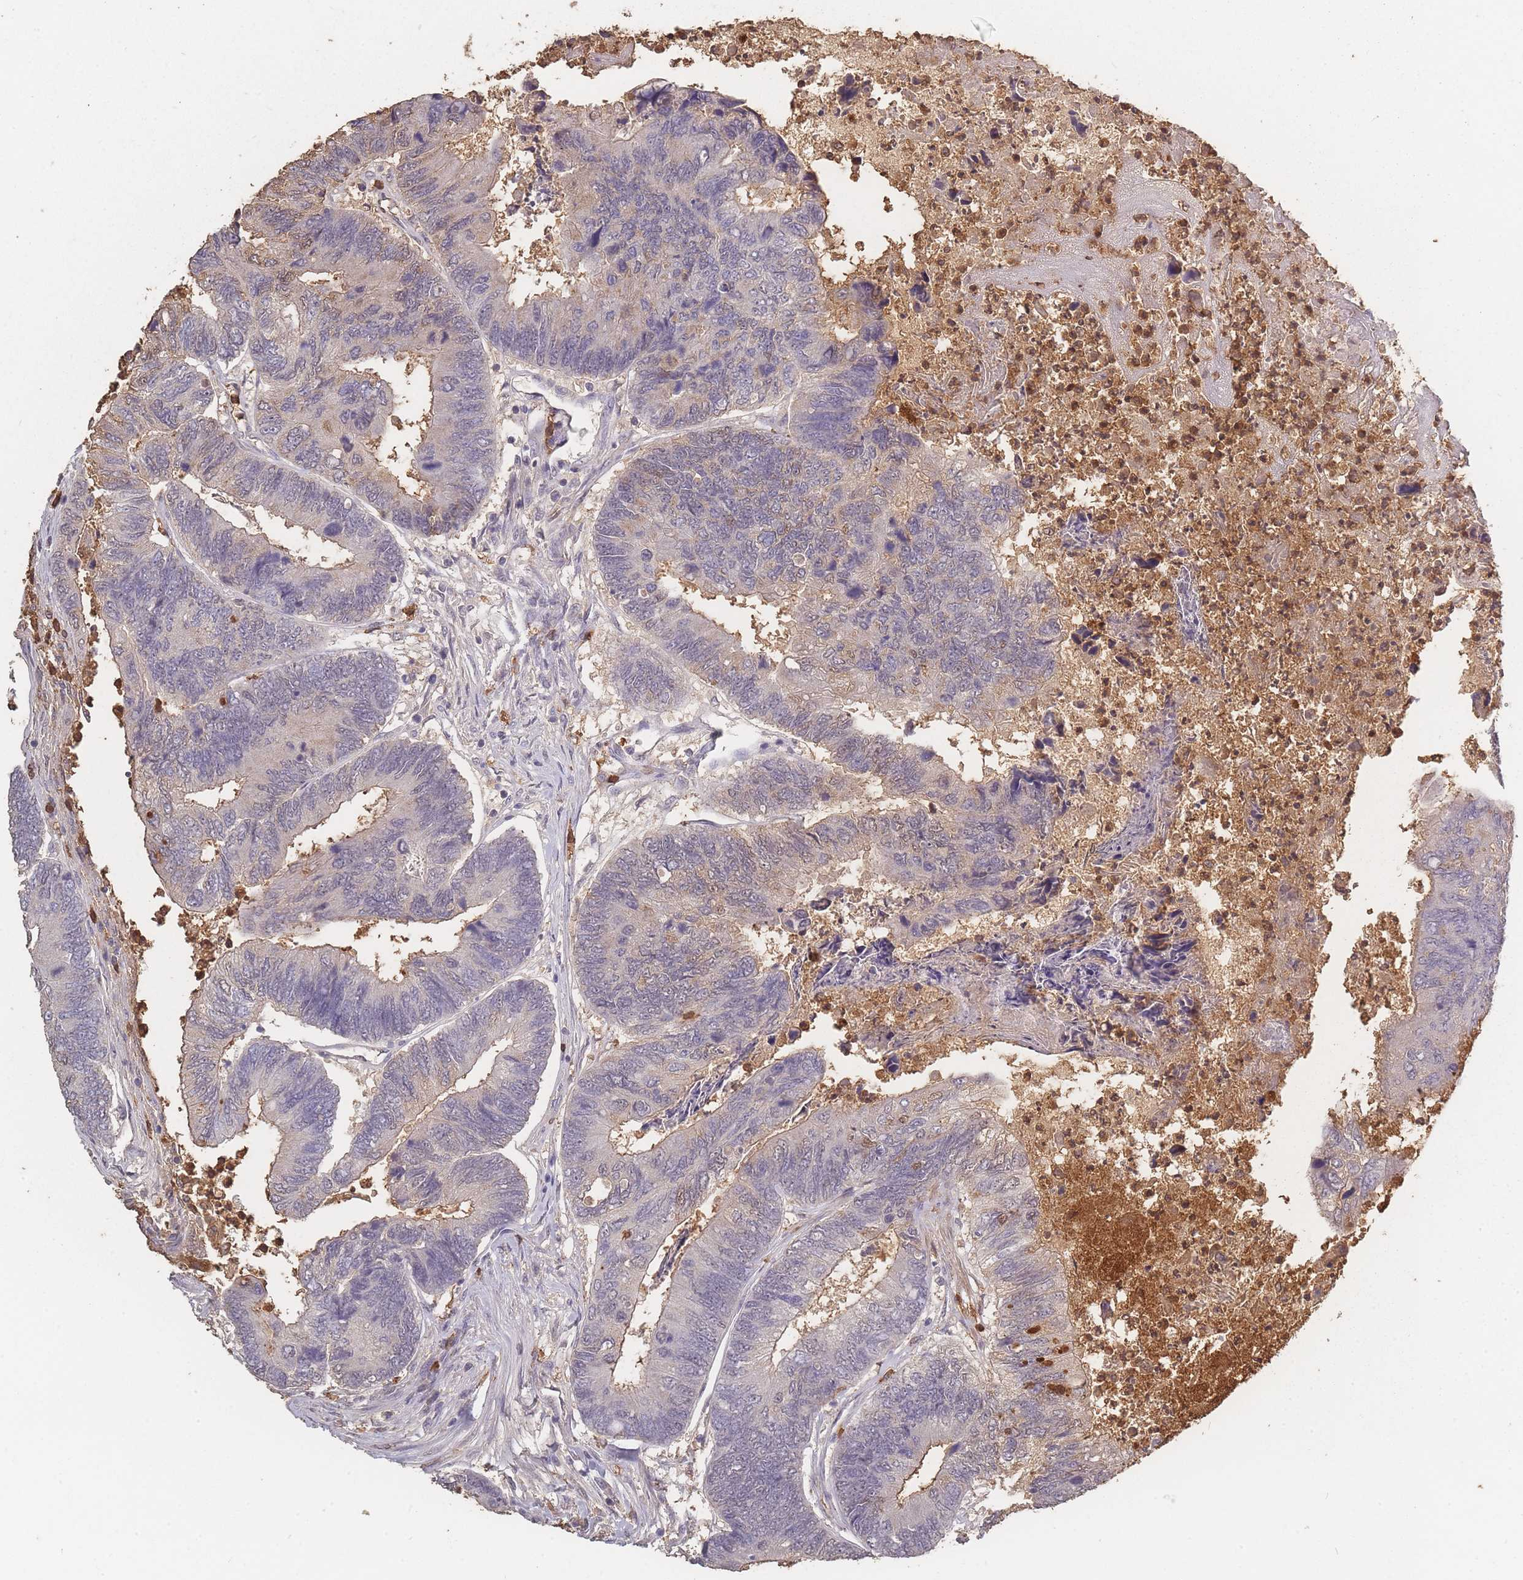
{"staining": {"intensity": "weak", "quantity": "<25%", "location": "cytoplasmic/membranous"}, "tissue": "colorectal cancer", "cell_type": "Tumor cells", "image_type": "cancer", "snomed": [{"axis": "morphology", "description": "Adenocarcinoma, NOS"}, {"axis": "topography", "description": "Colon"}], "caption": "Tumor cells show no significant staining in adenocarcinoma (colorectal).", "gene": "BST1", "patient": {"sex": "female", "age": 67}}